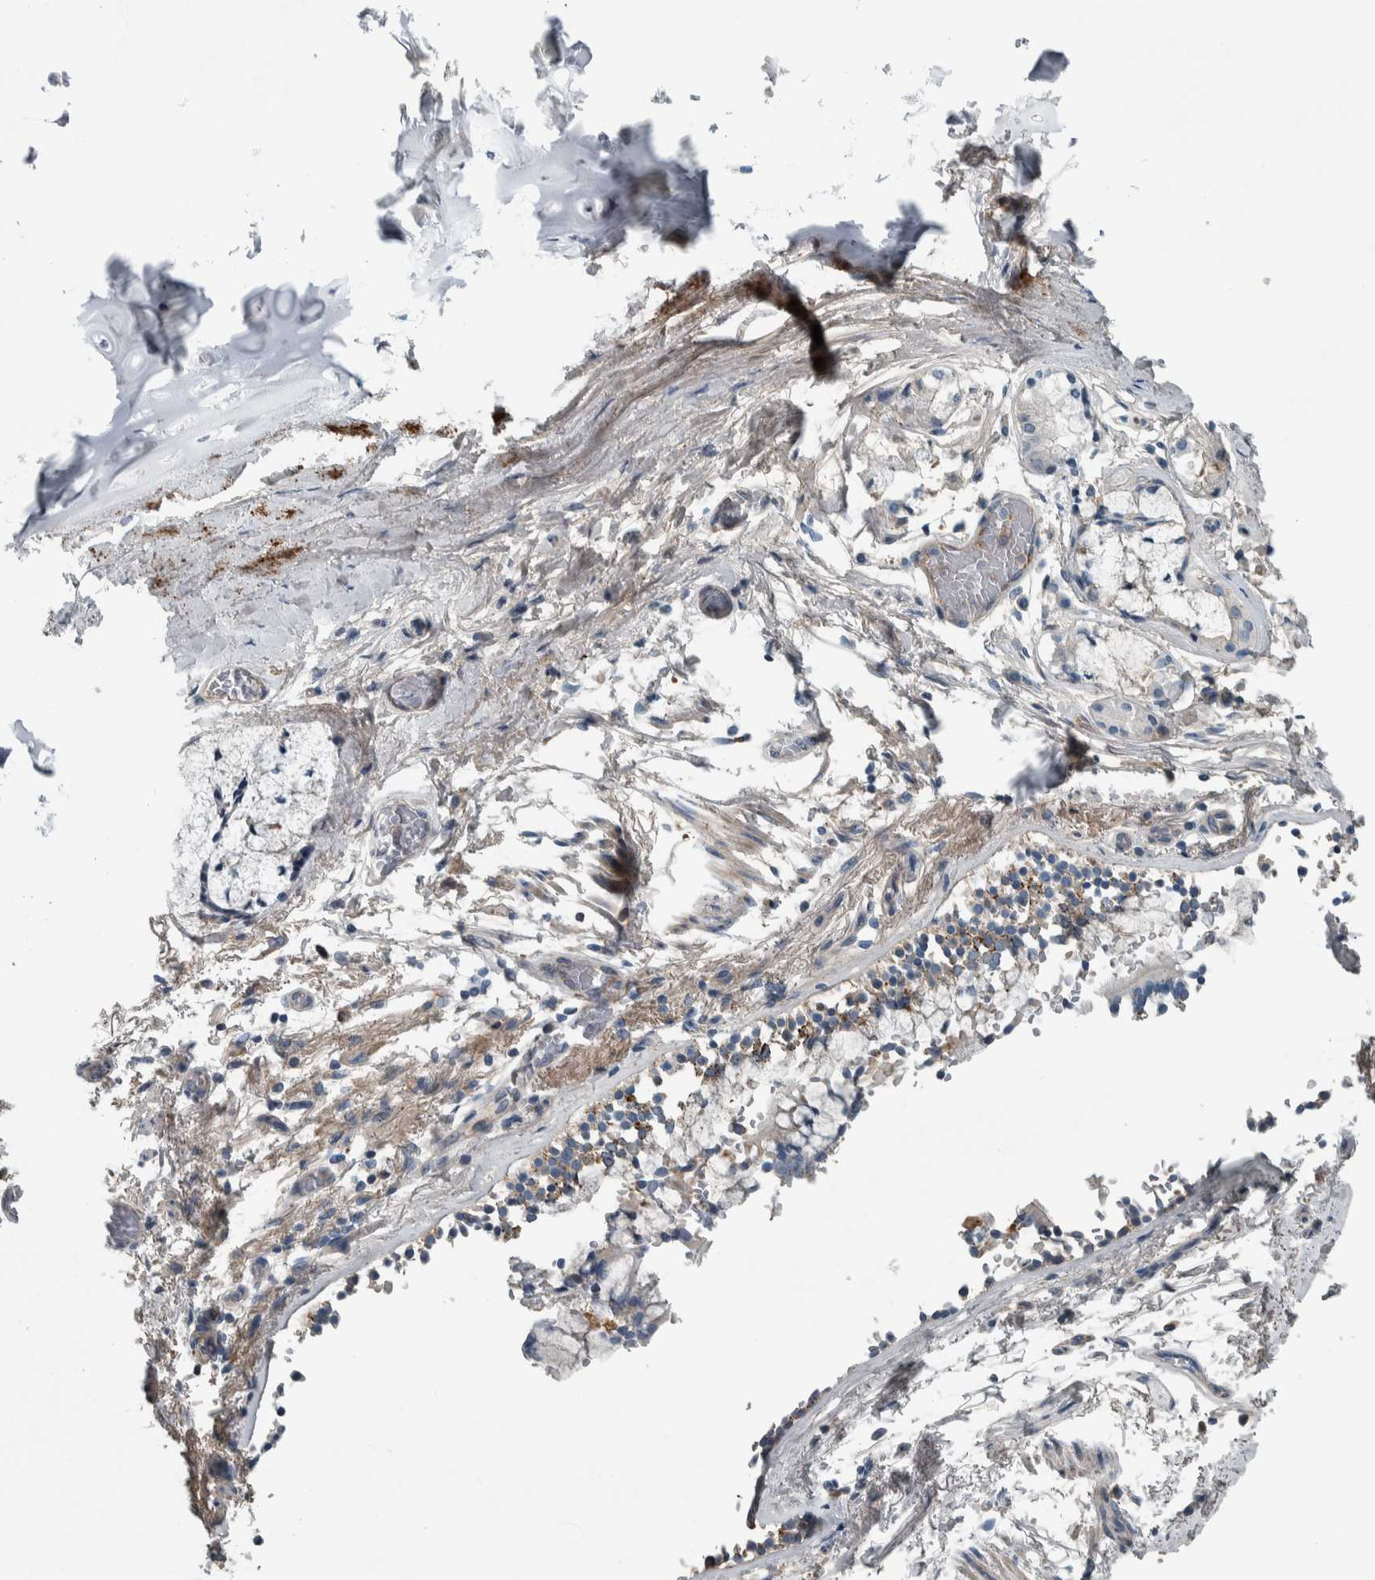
{"staining": {"intensity": "weak", "quantity": ">75%", "location": "cytoplasmic/membranous"}, "tissue": "adipose tissue", "cell_type": "Adipocytes", "image_type": "normal", "snomed": [{"axis": "morphology", "description": "Normal tissue, NOS"}, {"axis": "topography", "description": "Cartilage tissue"}, {"axis": "topography", "description": "Lung"}], "caption": "Immunohistochemical staining of normal human adipose tissue demonstrates weak cytoplasmic/membranous protein expression in approximately >75% of adipocytes. The staining is performed using DAB (3,3'-diaminobenzidine) brown chromogen to label protein expression. The nuclei are counter-stained blue using hematoxylin.", "gene": "SERPINC1", "patient": {"sex": "female", "age": 77}}